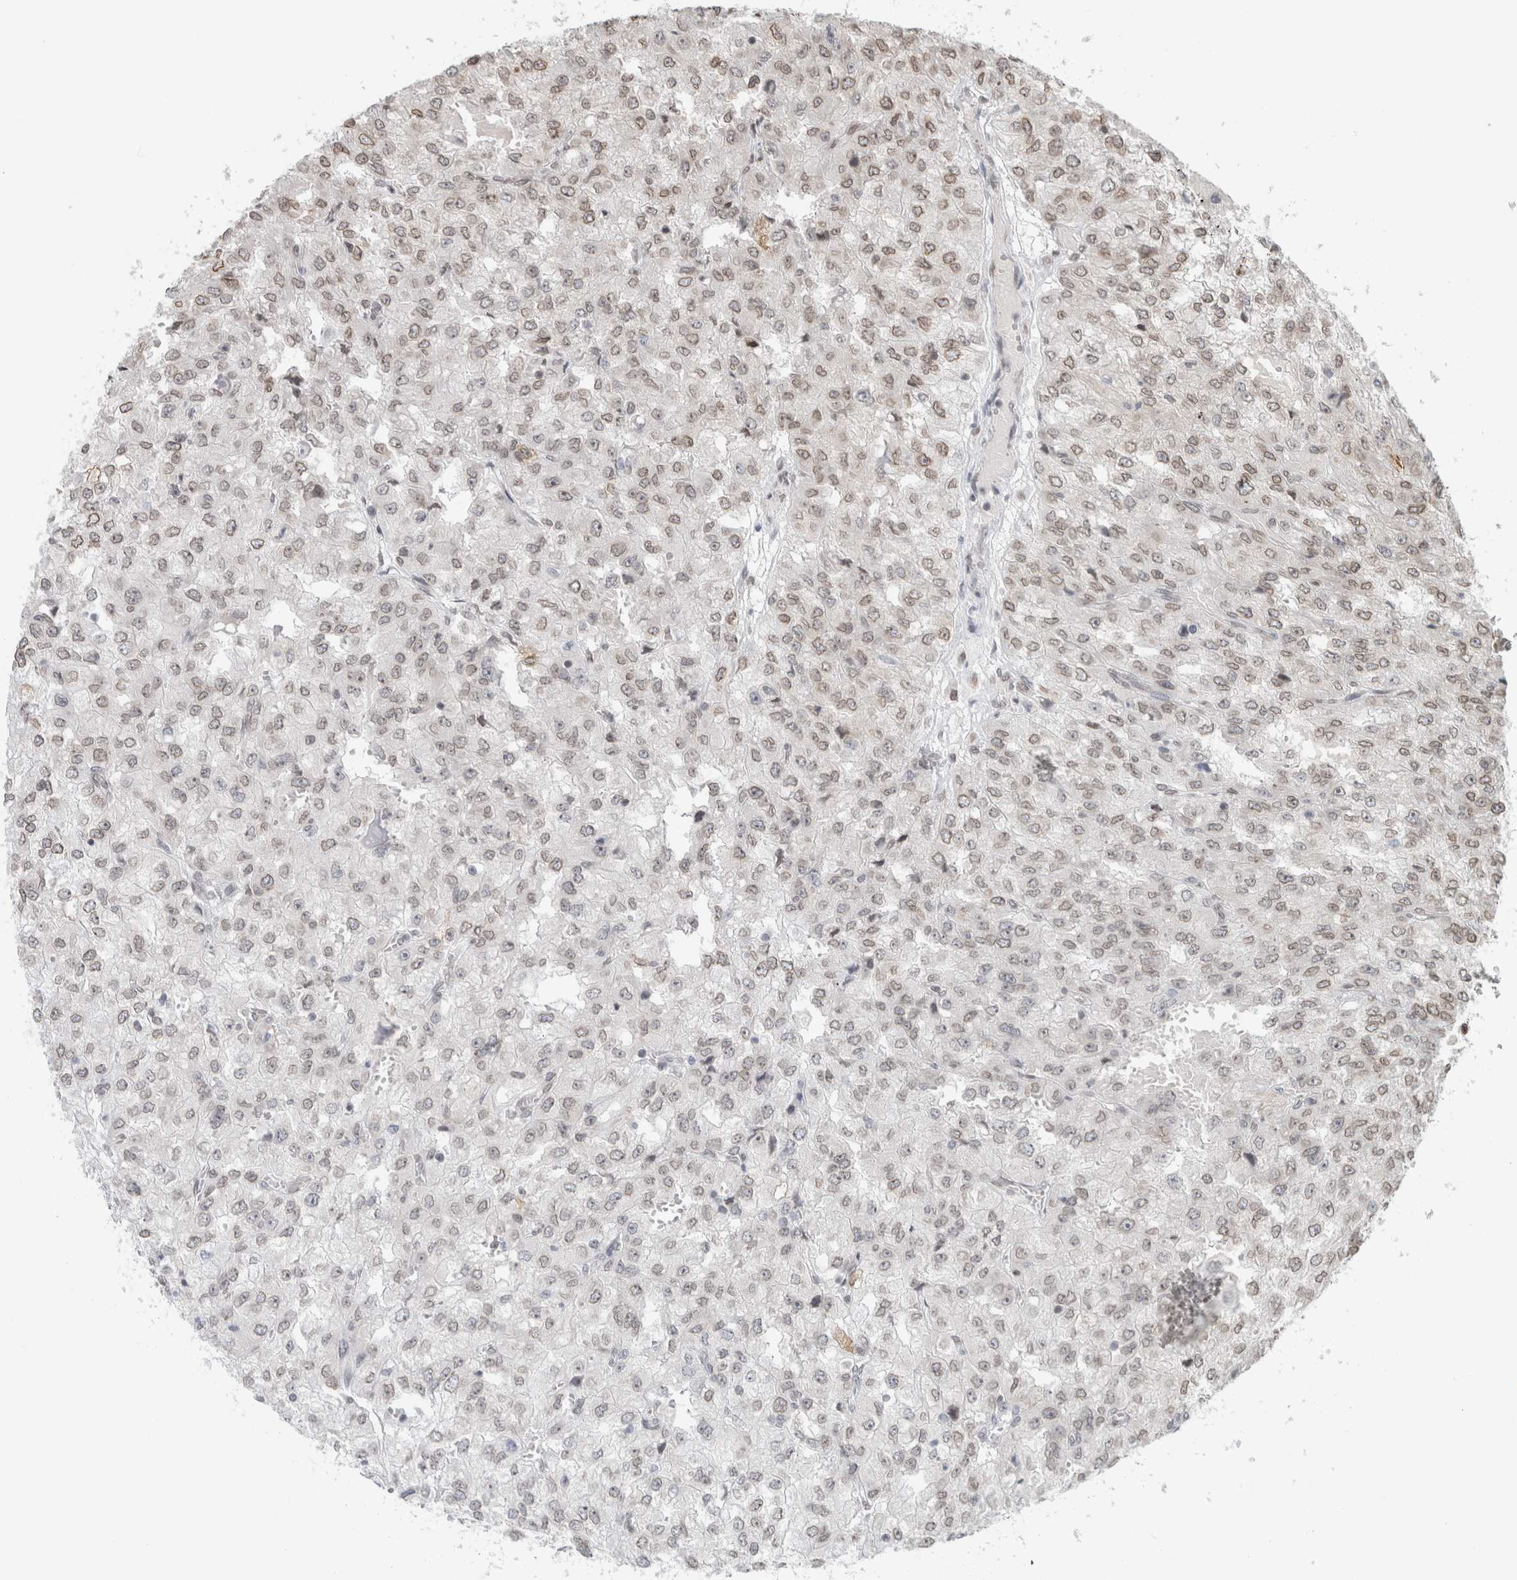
{"staining": {"intensity": "weak", "quantity": "25%-75%", "location": "cytoplasmic/membranous,nuclear"}, "tissue": "renal cancer", "cell_type": "Tumor cells", "image_type": "cancer", "snomed": [{"axis": "morphology", "description": "Adenocarcinoma, NOS"}, {"axis": "topography", "description": "Kidney"}], "caption": "Approximately 25%-75% of tumor cells in human renal cancer show weak cytoplasmic/membranous and nuclear protein expression as visualized by brown immunohistochemical staining.", "gene": "RBMX2", "patient": {"sex": "female", "age": 54}}